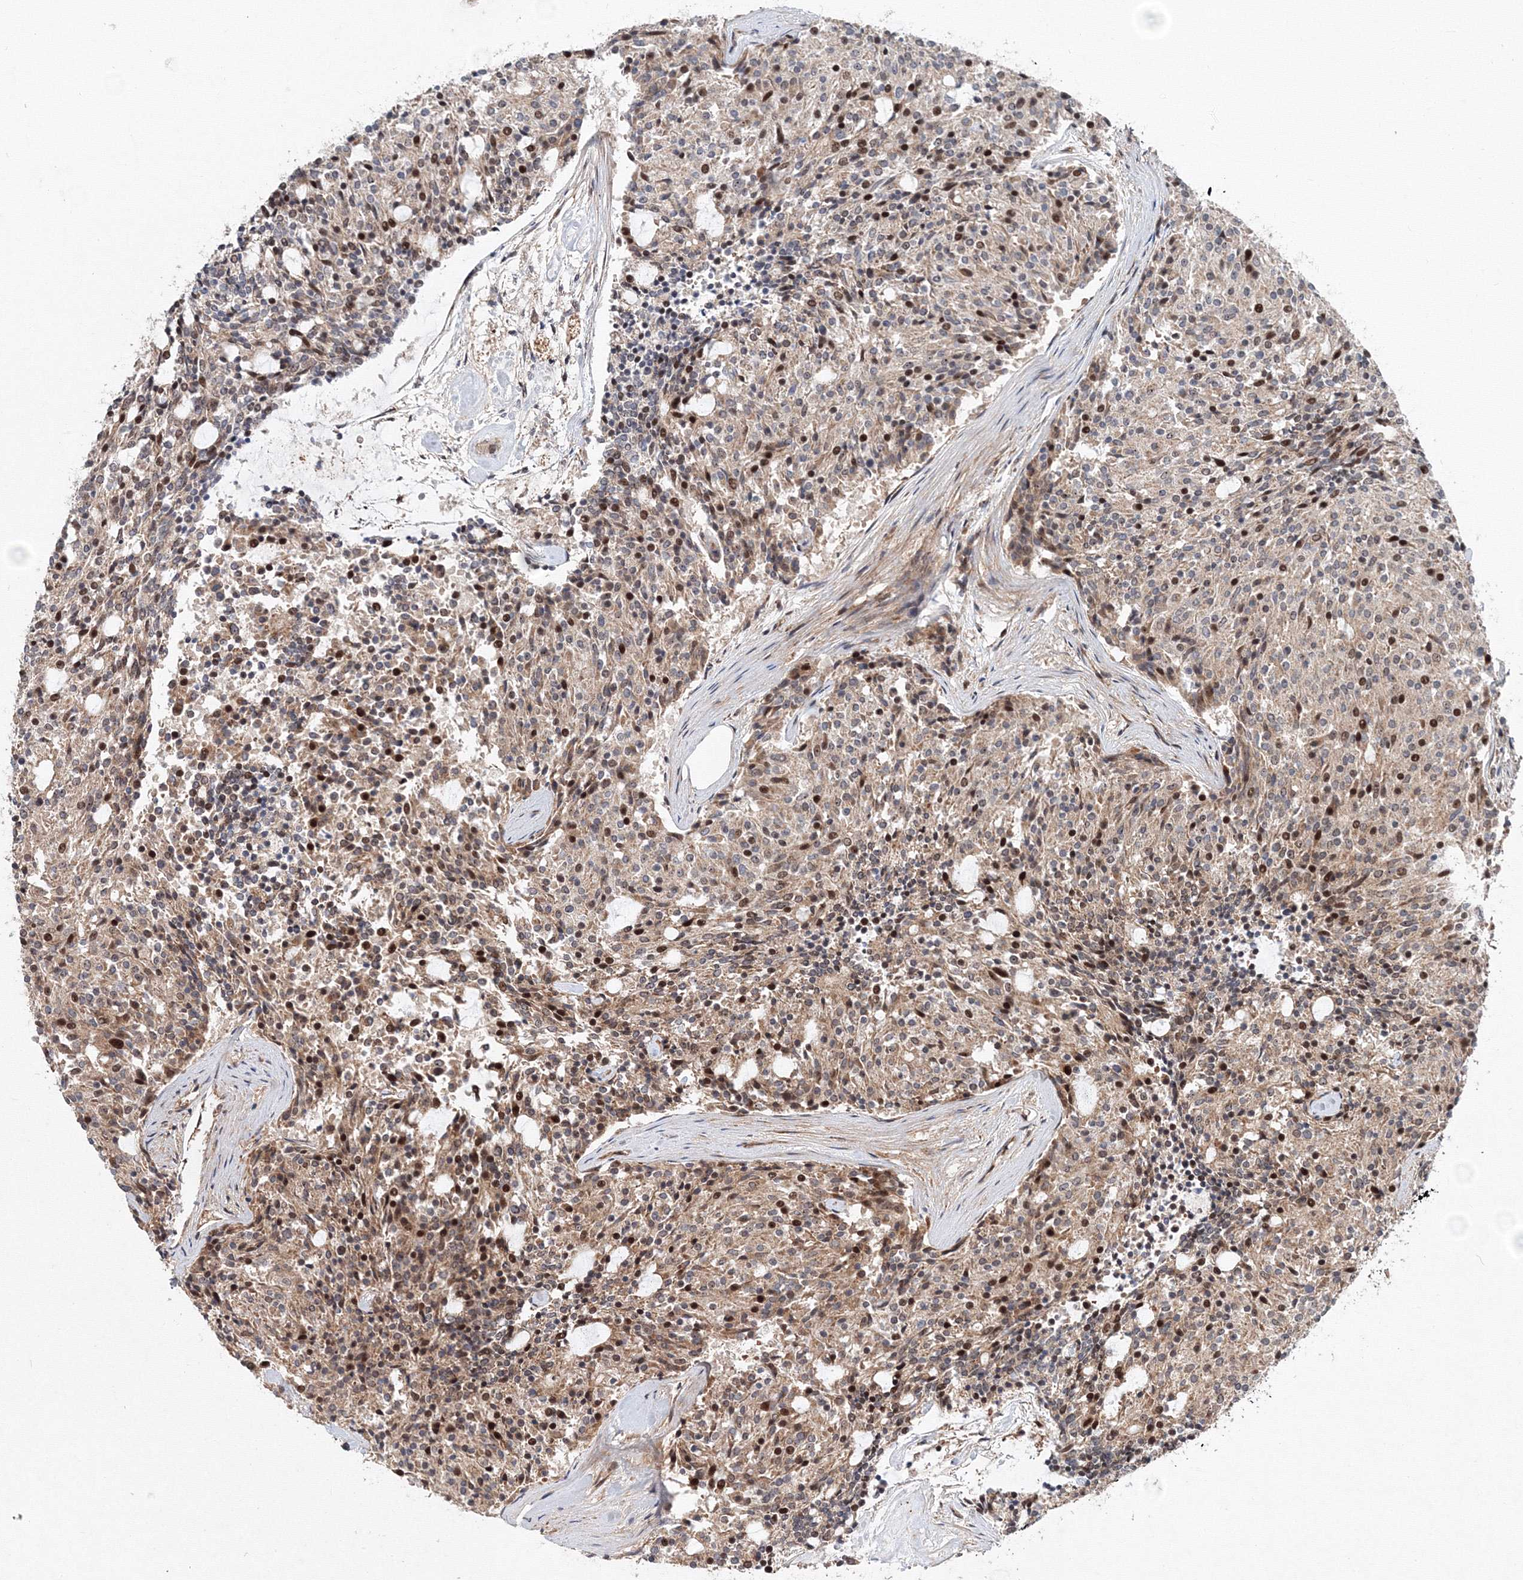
{"staining": {"intensity": "moderate", "quantity": "25%-75%", "location": "cytoplasmic/membranous,nuclear"}, "tissue": "carcinoid", "cell_type": "Tumor cells", "image_type": "cancer", "snomed": [{"axis": "morphology", "description": "Carcinoid, malignant, NOS"}, {"axis": "topography", "description": "Pancreas"}], "caption": "Carcinoid stained for a protein (brown) shows moderate cytoplasmic/membranous and nuclear positive expression in about 25%-75% of tumor cells.", "gene": "ANKAR", "patient": {"sex": "female", "age": 54}}